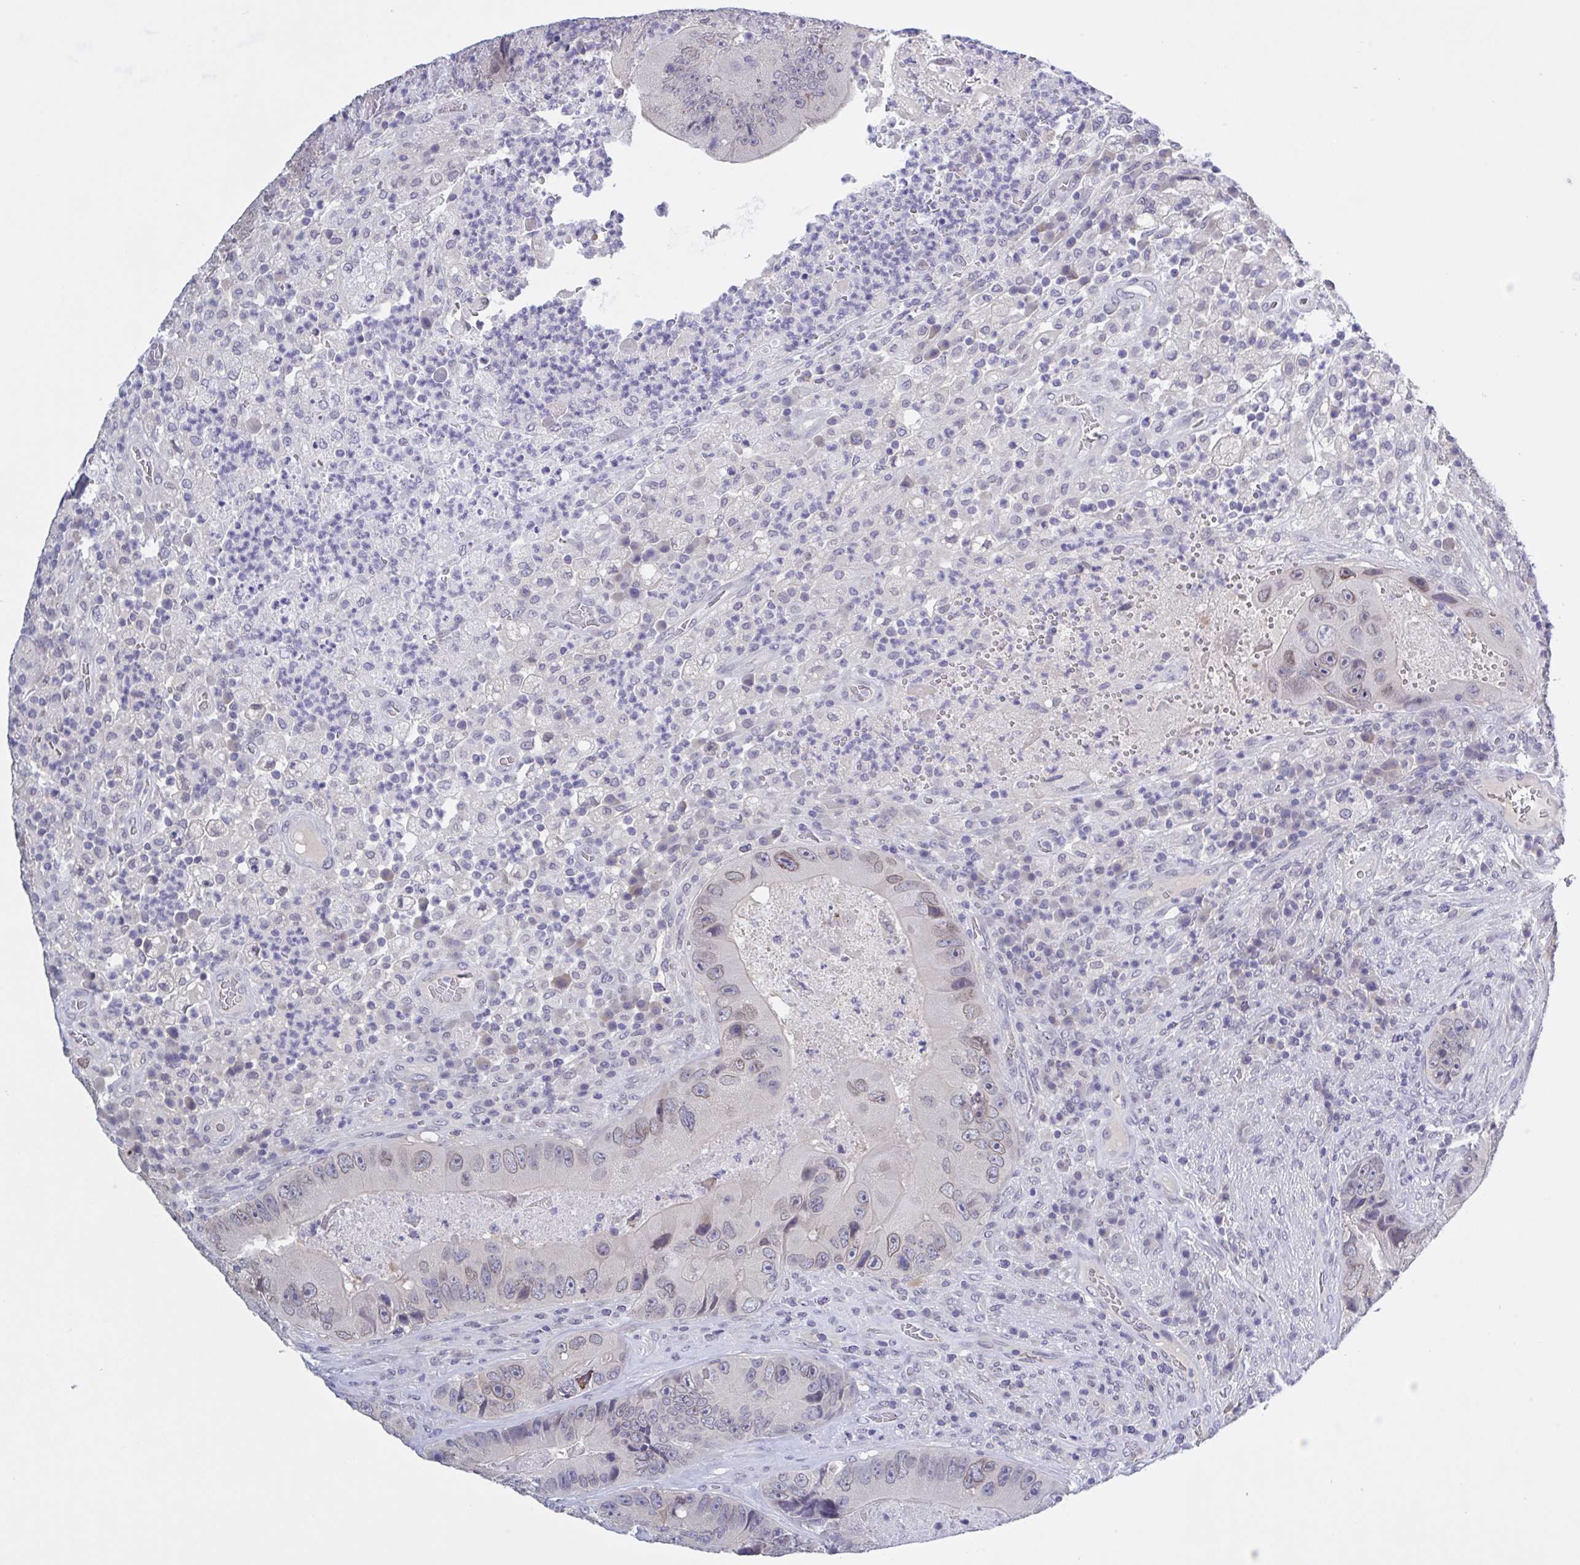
{"staining": {"intensity": "weak", "quantity": "<25%", "location": "cytoplasmic/membranous,nuclear"}, "tissue": "colorectal cancer", "cell_type": "Tumor cells", "image_type": "cancer", "snomed": [{"axis": "morphology", "description": "Adenocarcinoma, NOS"}, {"axis": "topography", "description": "Colon"}], "caption": "Tumor cells show no significant protein staining in adenocarcinoma (colorectal).", "gene": "SERPINB13", "patient": {"sex": "female", "age": 86}}